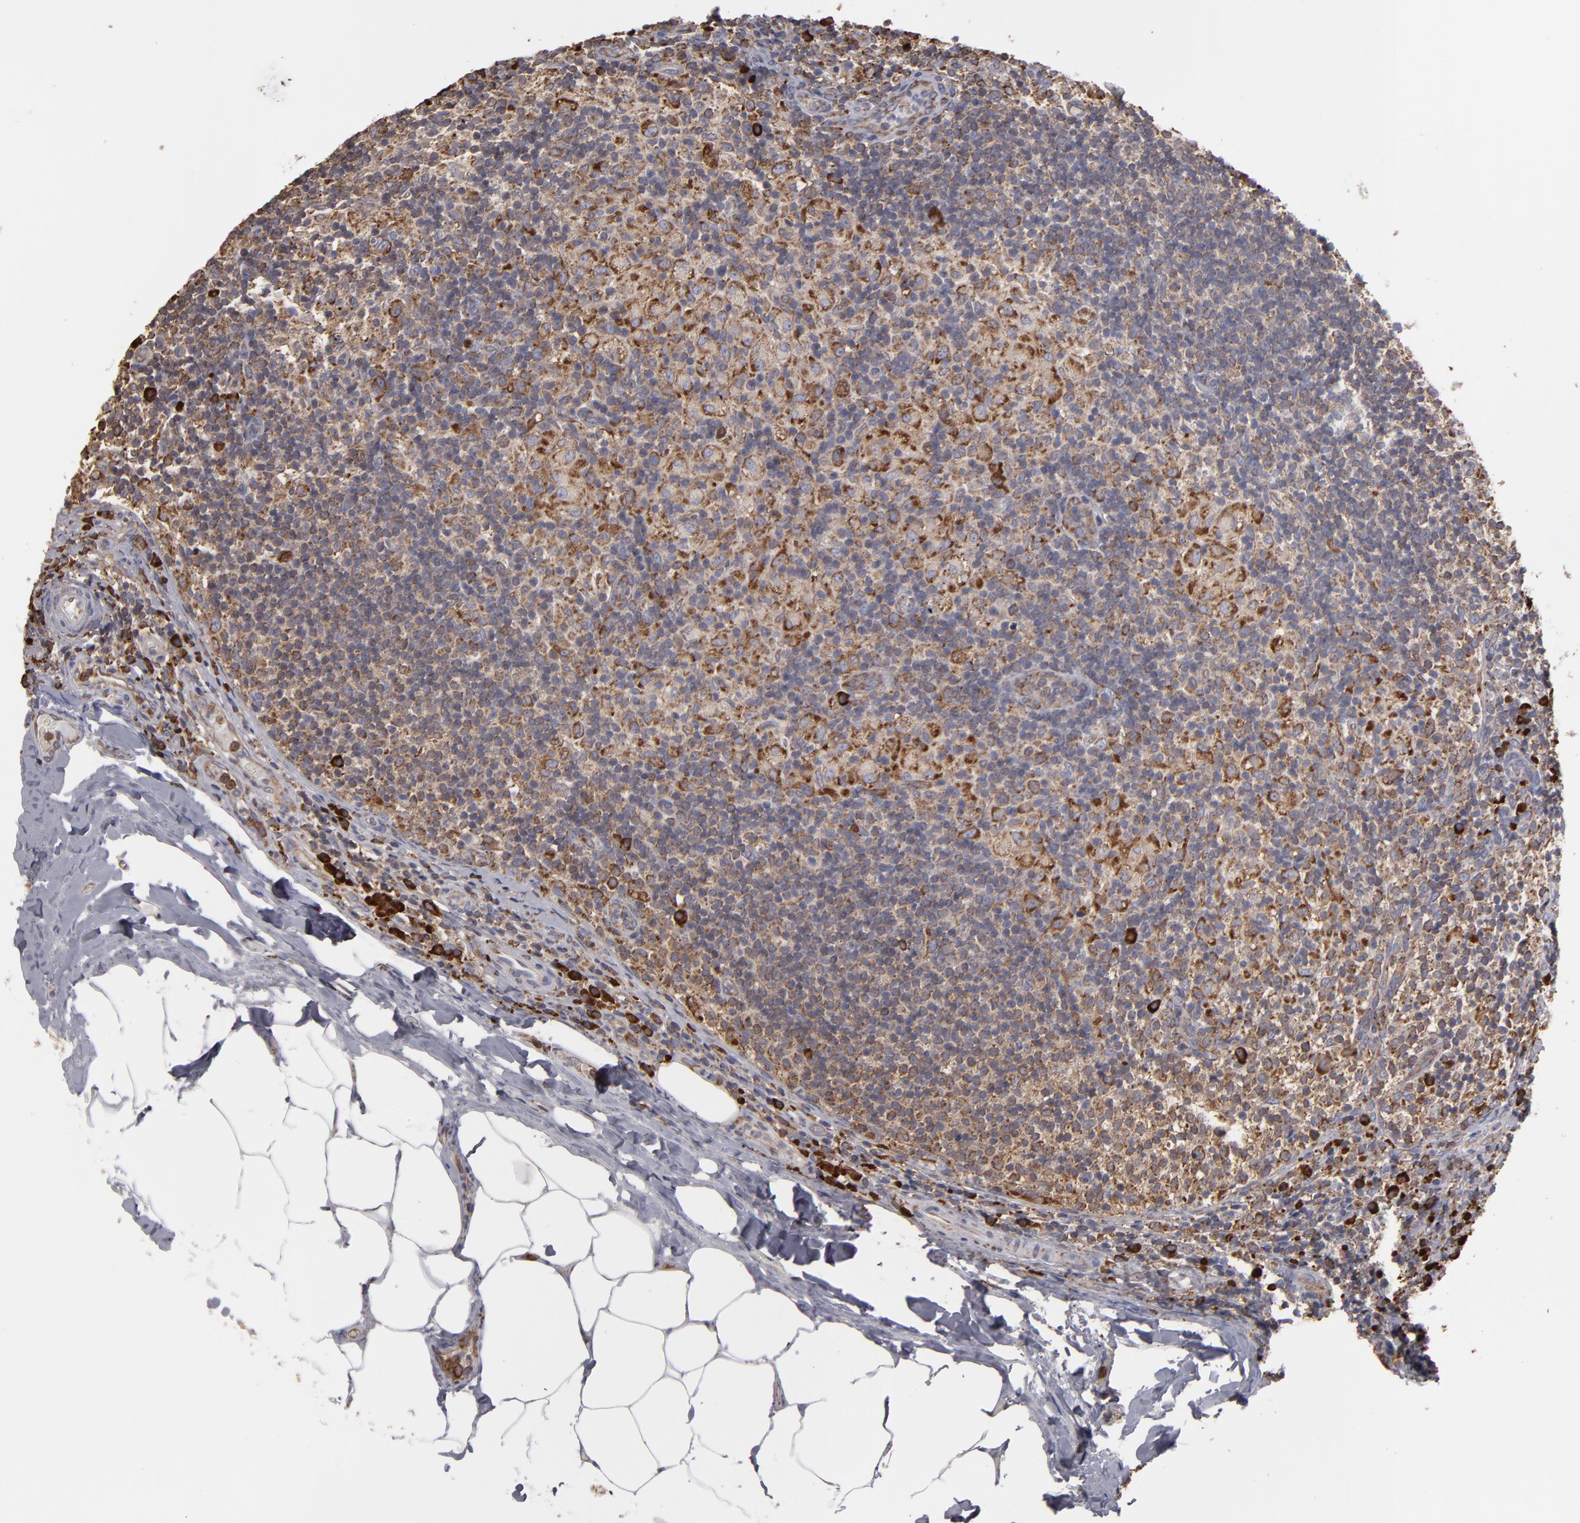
{"staining": {"intensity": "moderate", "quantity": ">75%", "location": "cytoplasmic/membranous"}, "tissue": "lymph node", "cell_type": "Germinal center cells", "image_type": "normal", "snomed": [{"axis": "morphology", "description": "Normal tissue, NOS"}, {"axis": "morphology", "description": "Inflammation, NOS"}, {"axis": "topography", "description": "Lymph node"}], "caption": "Lymph node stained for a protein (brown) demonstrates moderate cytoplasmic/membranous positive positivity in about >75% of germinal center cells.", "gene": "SND1", "patient": {"sex": "male", "age": 46}}